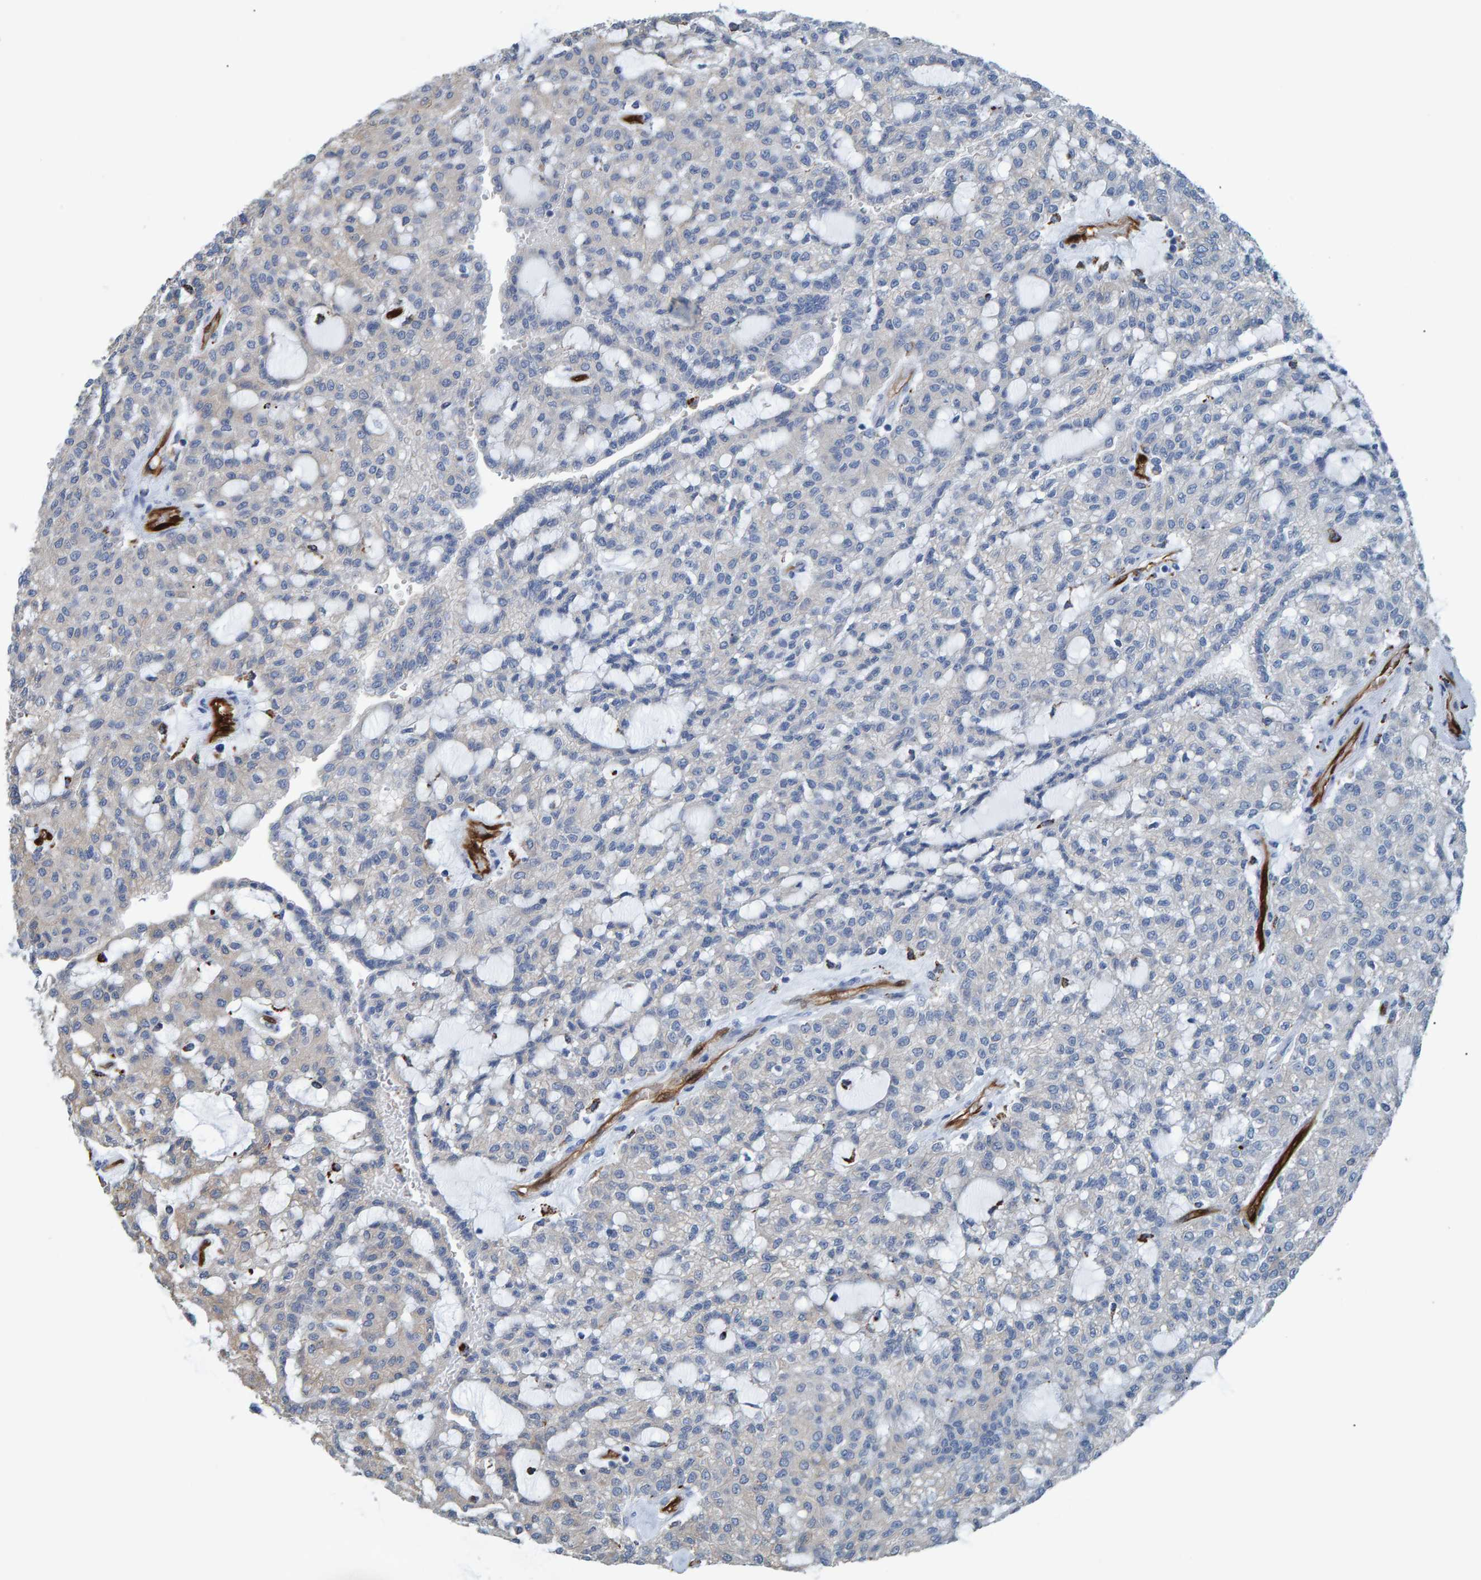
{"staining": {"intensity": "negative", "quantity": "none", "location": "none"}, "tissue": "renal cancer", "cell_type": "Tumor cells", "image_type": "cancer", "snomed": [{"axis": "morphology", "description": "Adenocarcinoma, NOS"}, {"axis": "topography", "description": "Kidney"}], "caption": "Human renal adenocarcinoma stained for a protein using IHC shows no expression in tumor cells.", "gene": "IDO1", "patient": {"sex": "male", "age": 63}}